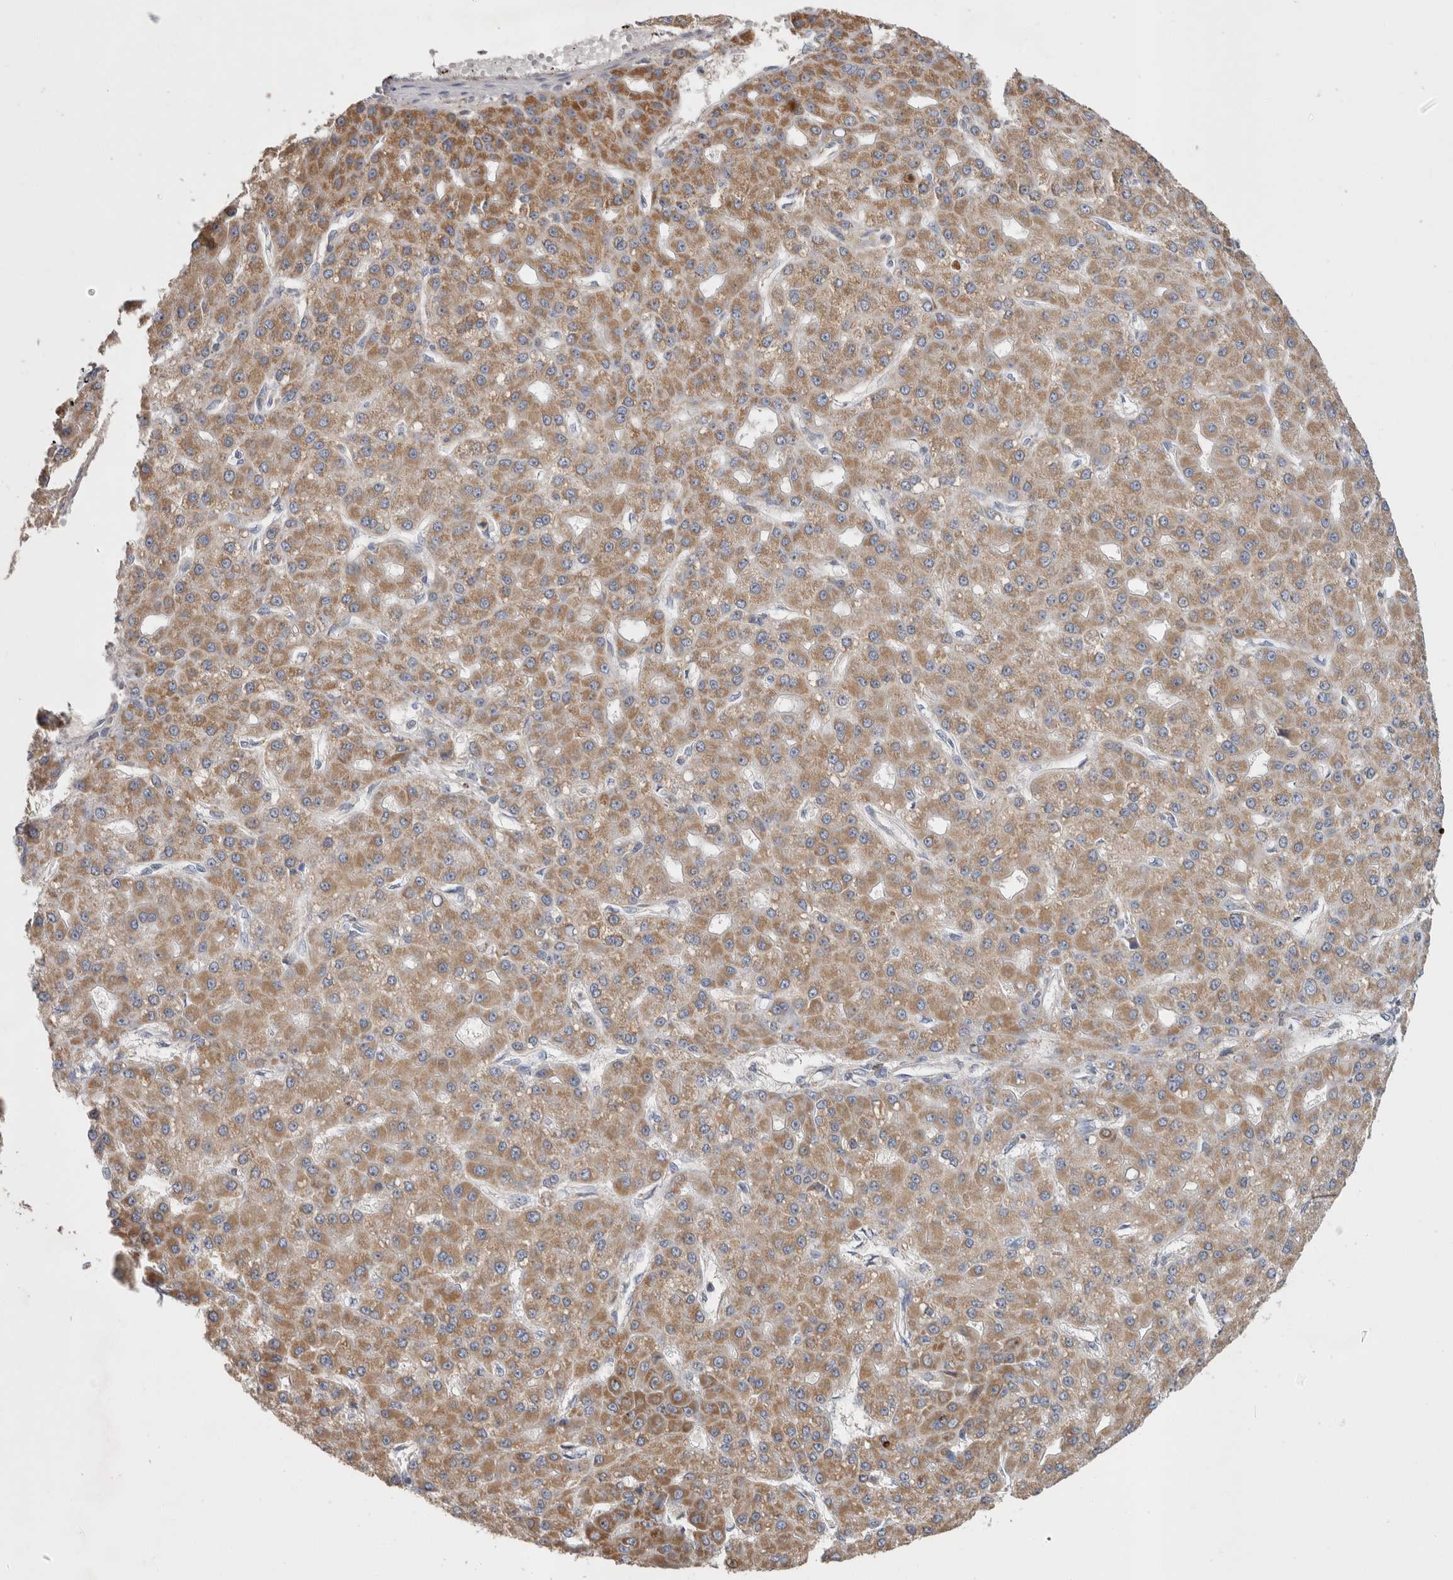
{"staining": {"intensity": "moderate", "quantity": ">75%", "location": "cytoplasmic/membranous"}, "tissue": "liver cancer", "cell_type": "Tumor cells", "image_type": "cancer", "snomed": [{"axis": "morphology", "description": "Carcinoma, Hepatocellular, NOS"}, {"axis": "topography", "description": "Liver"}], "caption": "Moderate cytoplasmic/membranous positivity is appreciated in approximately >75% of tumor cells in liver cancer.", "gene": "IARS2", "patient": {"sex": "male", "age": 67}}